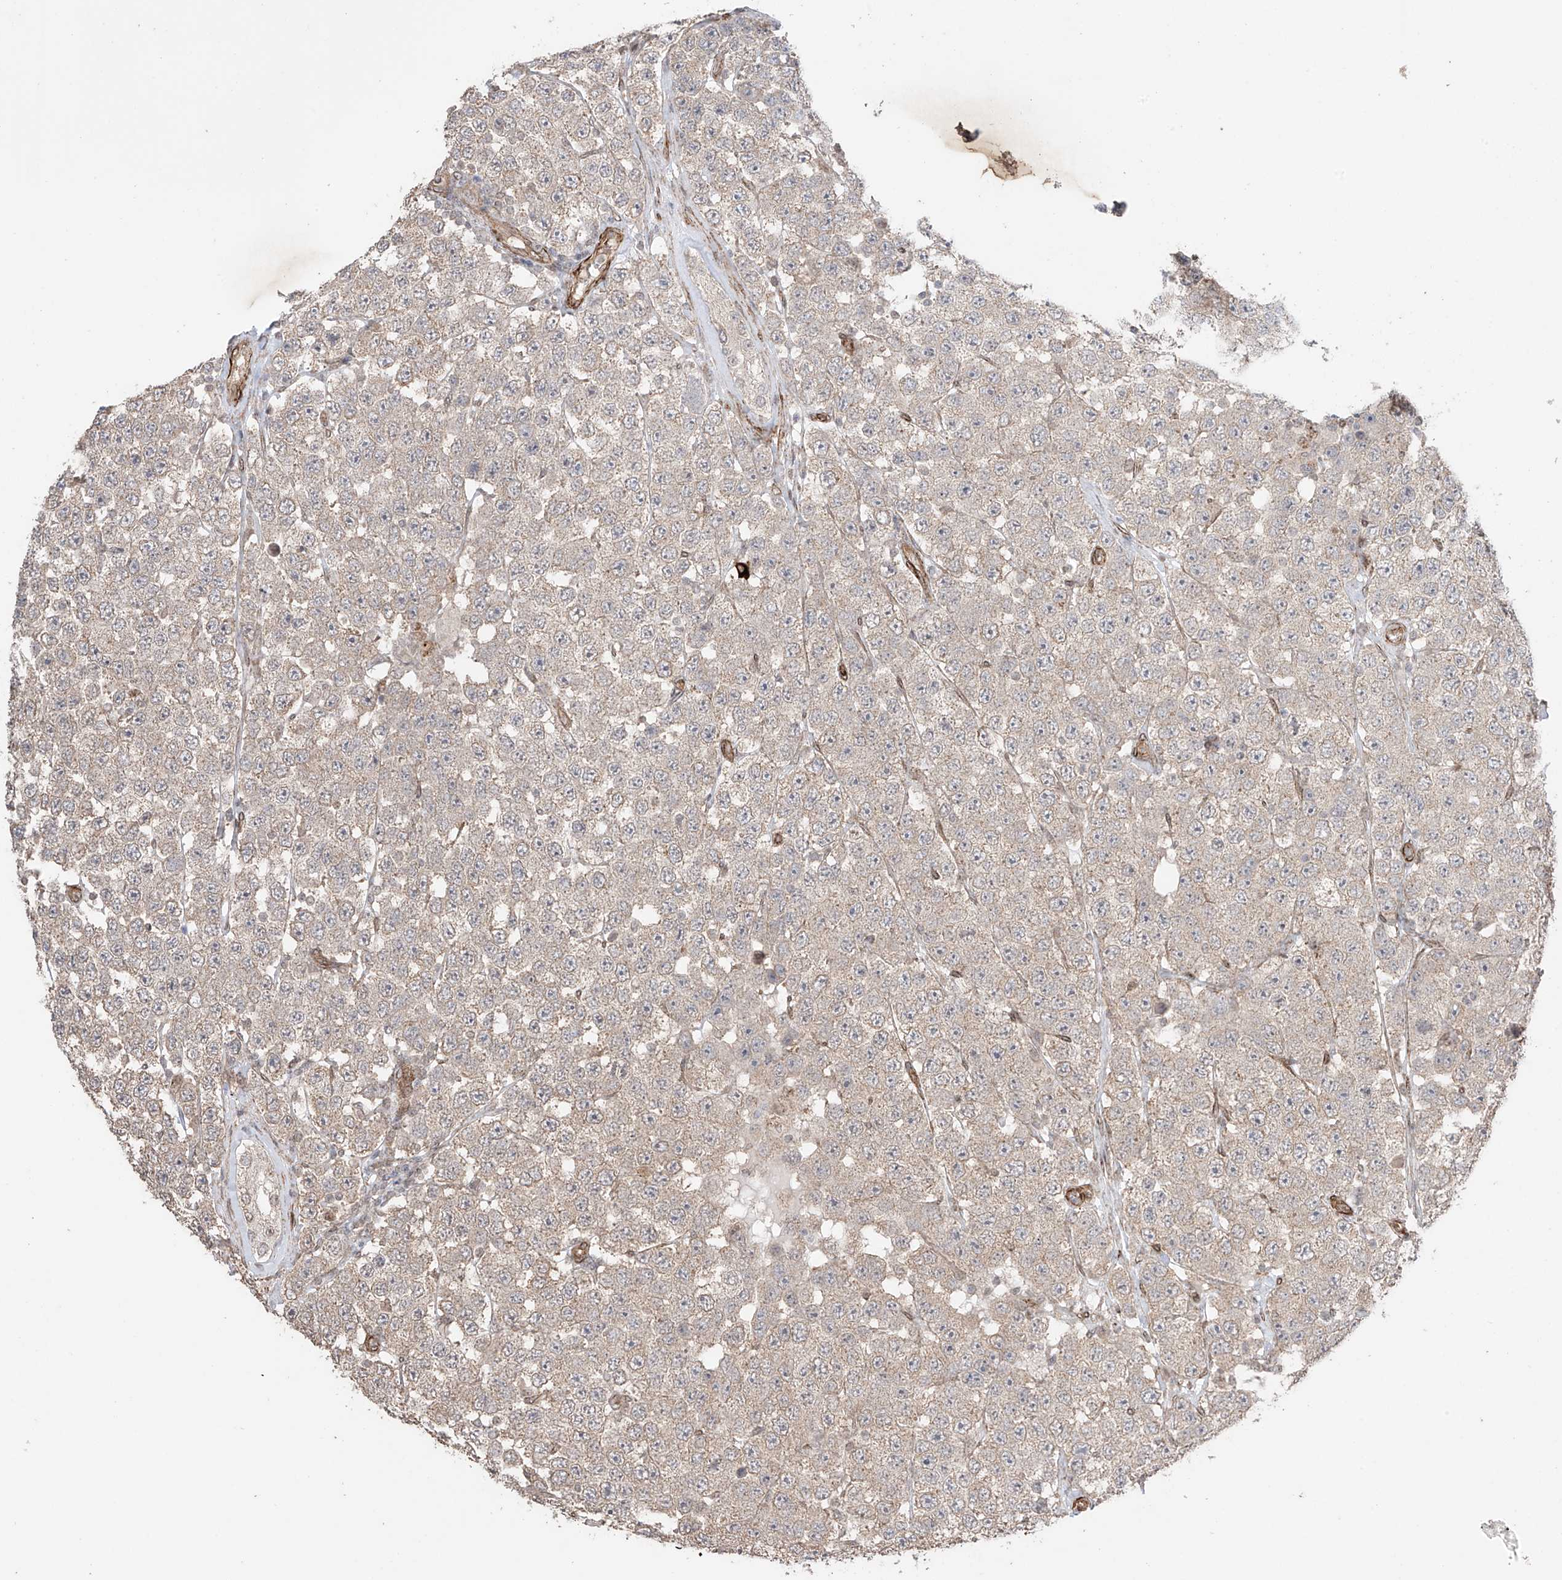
{"staining": {"intensity": "negative", "quantity": "none", "location": "none"}, "tissue": "testis cancer", "cell_type": "Tumor cells", "image_type": "cancer", "snomed": [{"axis": "morphology", "description": "Seminoma, NOS"}, {"axis": "topography", "description": "Testis"}], "caption": "Tumor cells show no significant protein staining in testis cancer.", "gene": "TTLL5", "patient": {"sex": "male", "age": 28}}